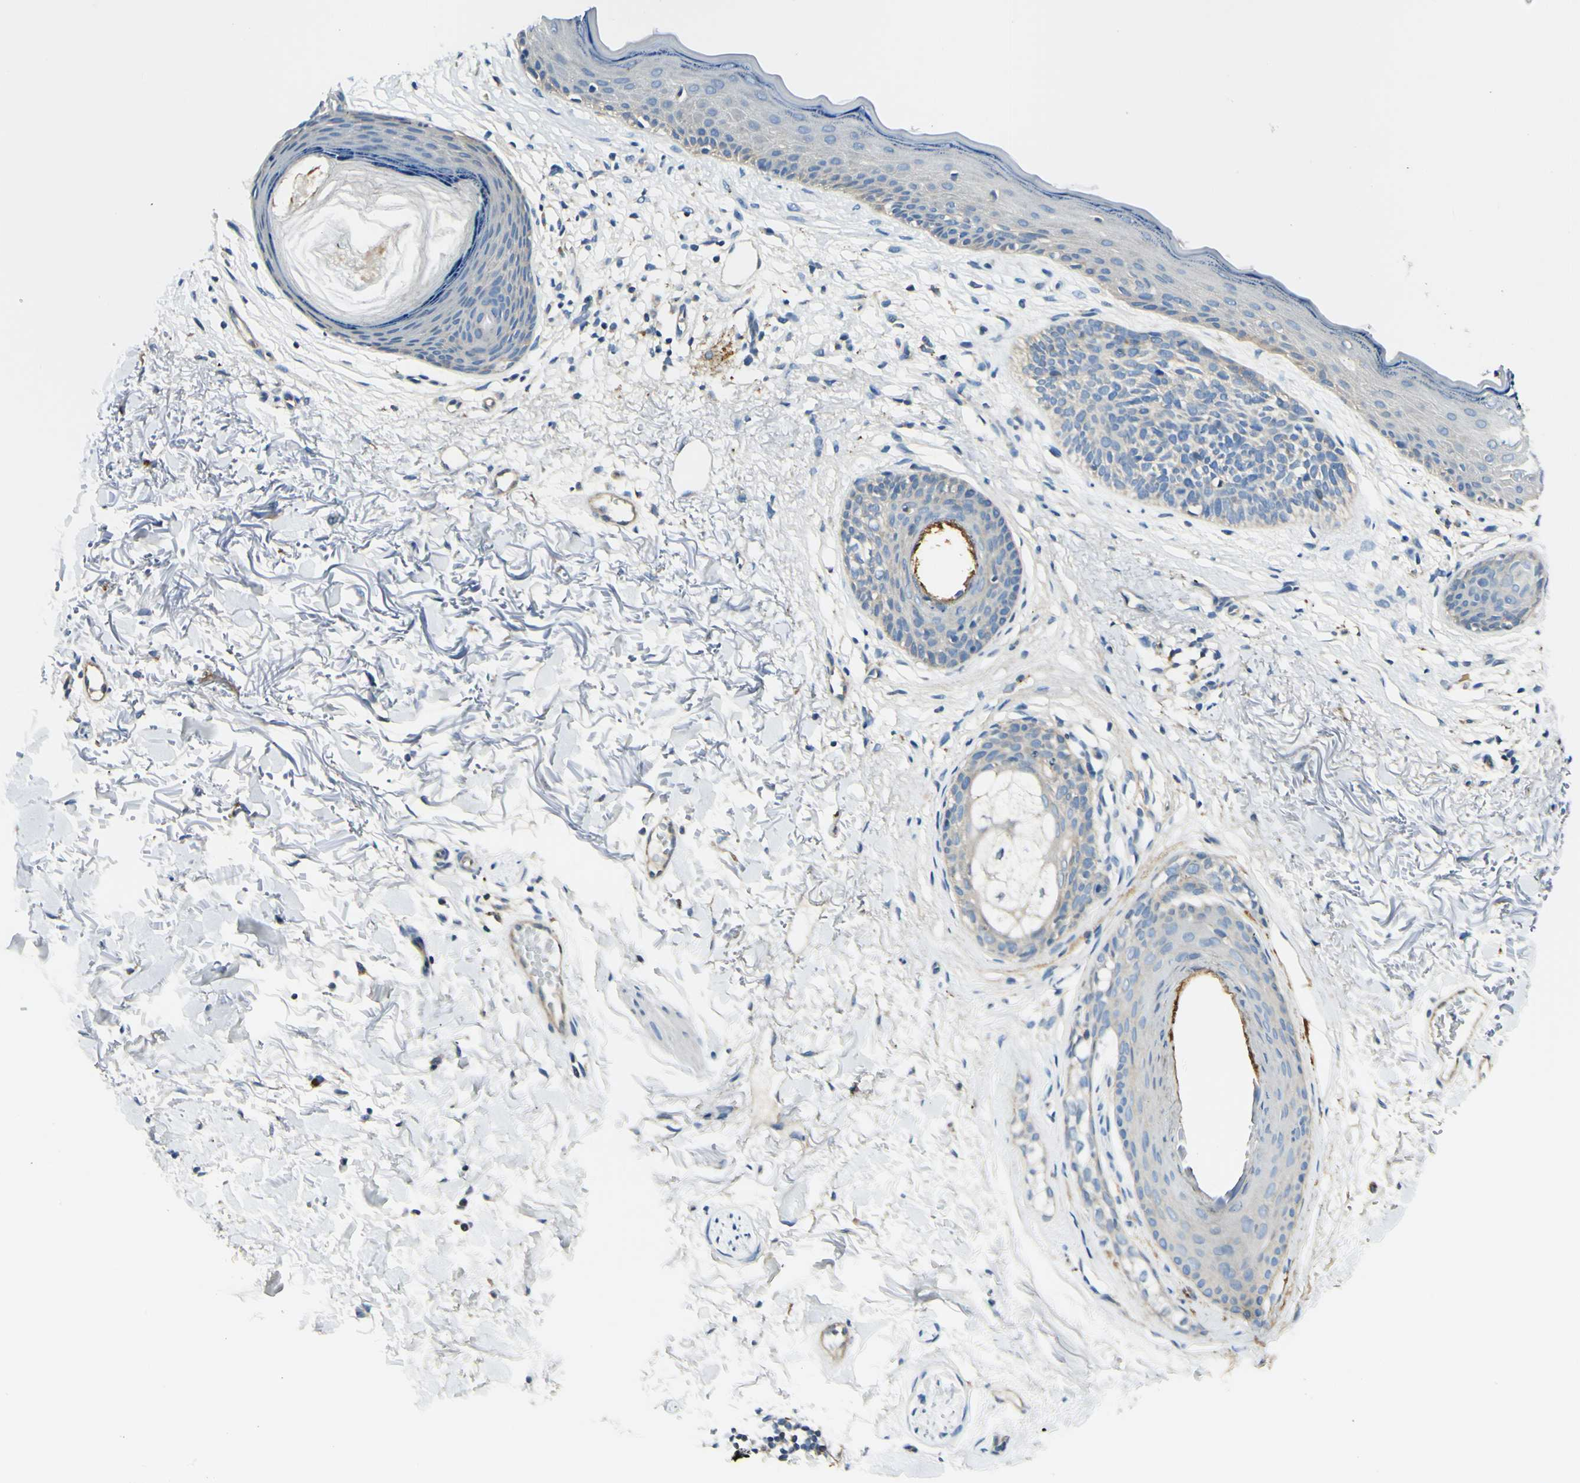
{"staining": {"intensity": "negative", "quantity": "none", "location": "none"}, "tissue": "skin cancer", "cell_type": "Tumor cells", "image_type": "cancer", "snomed": [{"axis": "morphology", "description": "Basal cell carcinoma"}, {"axis": "topography", "description": "Skin"}], "caption": "This is an immunohistochemistry histopathology image of human skin cancer (basal cell carcinoma). There is no positivity in tumor cells.", "gene": "LAMA3", "patient": {"sex": "female", "age": 70}}